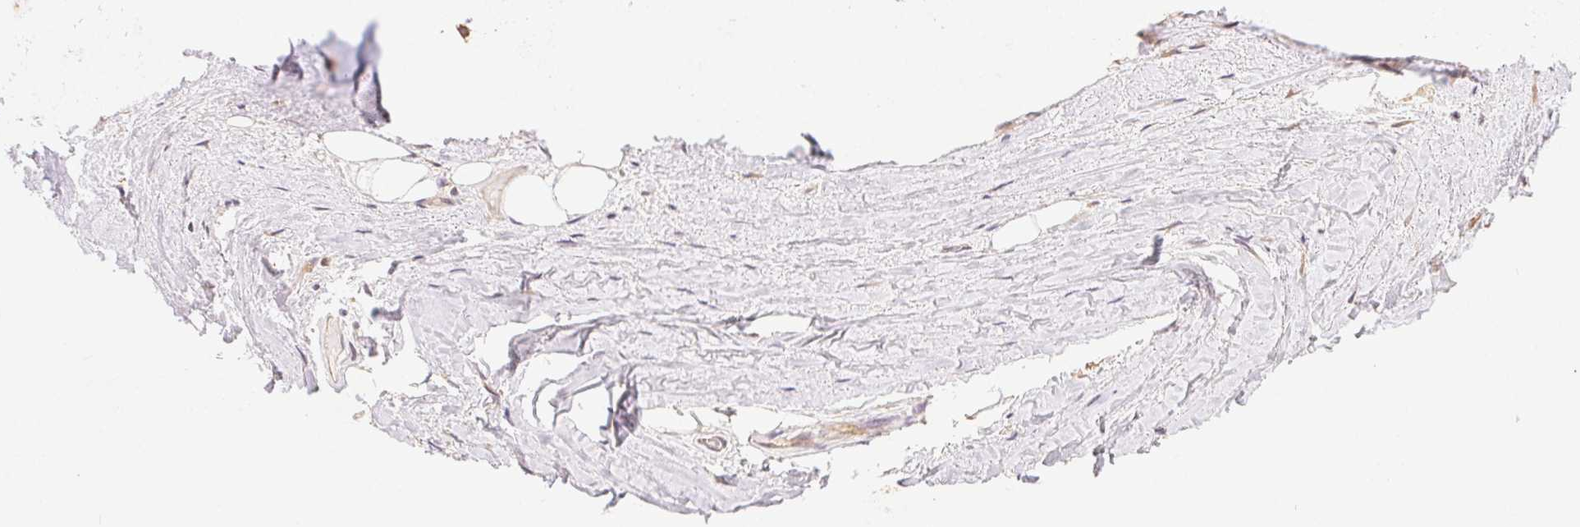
{"staining": {"intensity": "negative", "quantity": "none", "location": "none"}, "tissue": "adipose tissue", "cell_type": "Adipocytes", "image_type": "normal", "snomed": [{"axis": "morphology", "description": "Normal tissue, NOS"}, {"axis": "topography", "description": "Cartilage tissue"}], "caption": "Immunohistochemical staining of unremarkable human adipose tissue reveals no significant staining in adipocytes. Nuclei are stained in blue.", "gene": "GDI1", "patient": {"sex": "male", "age": 57}}